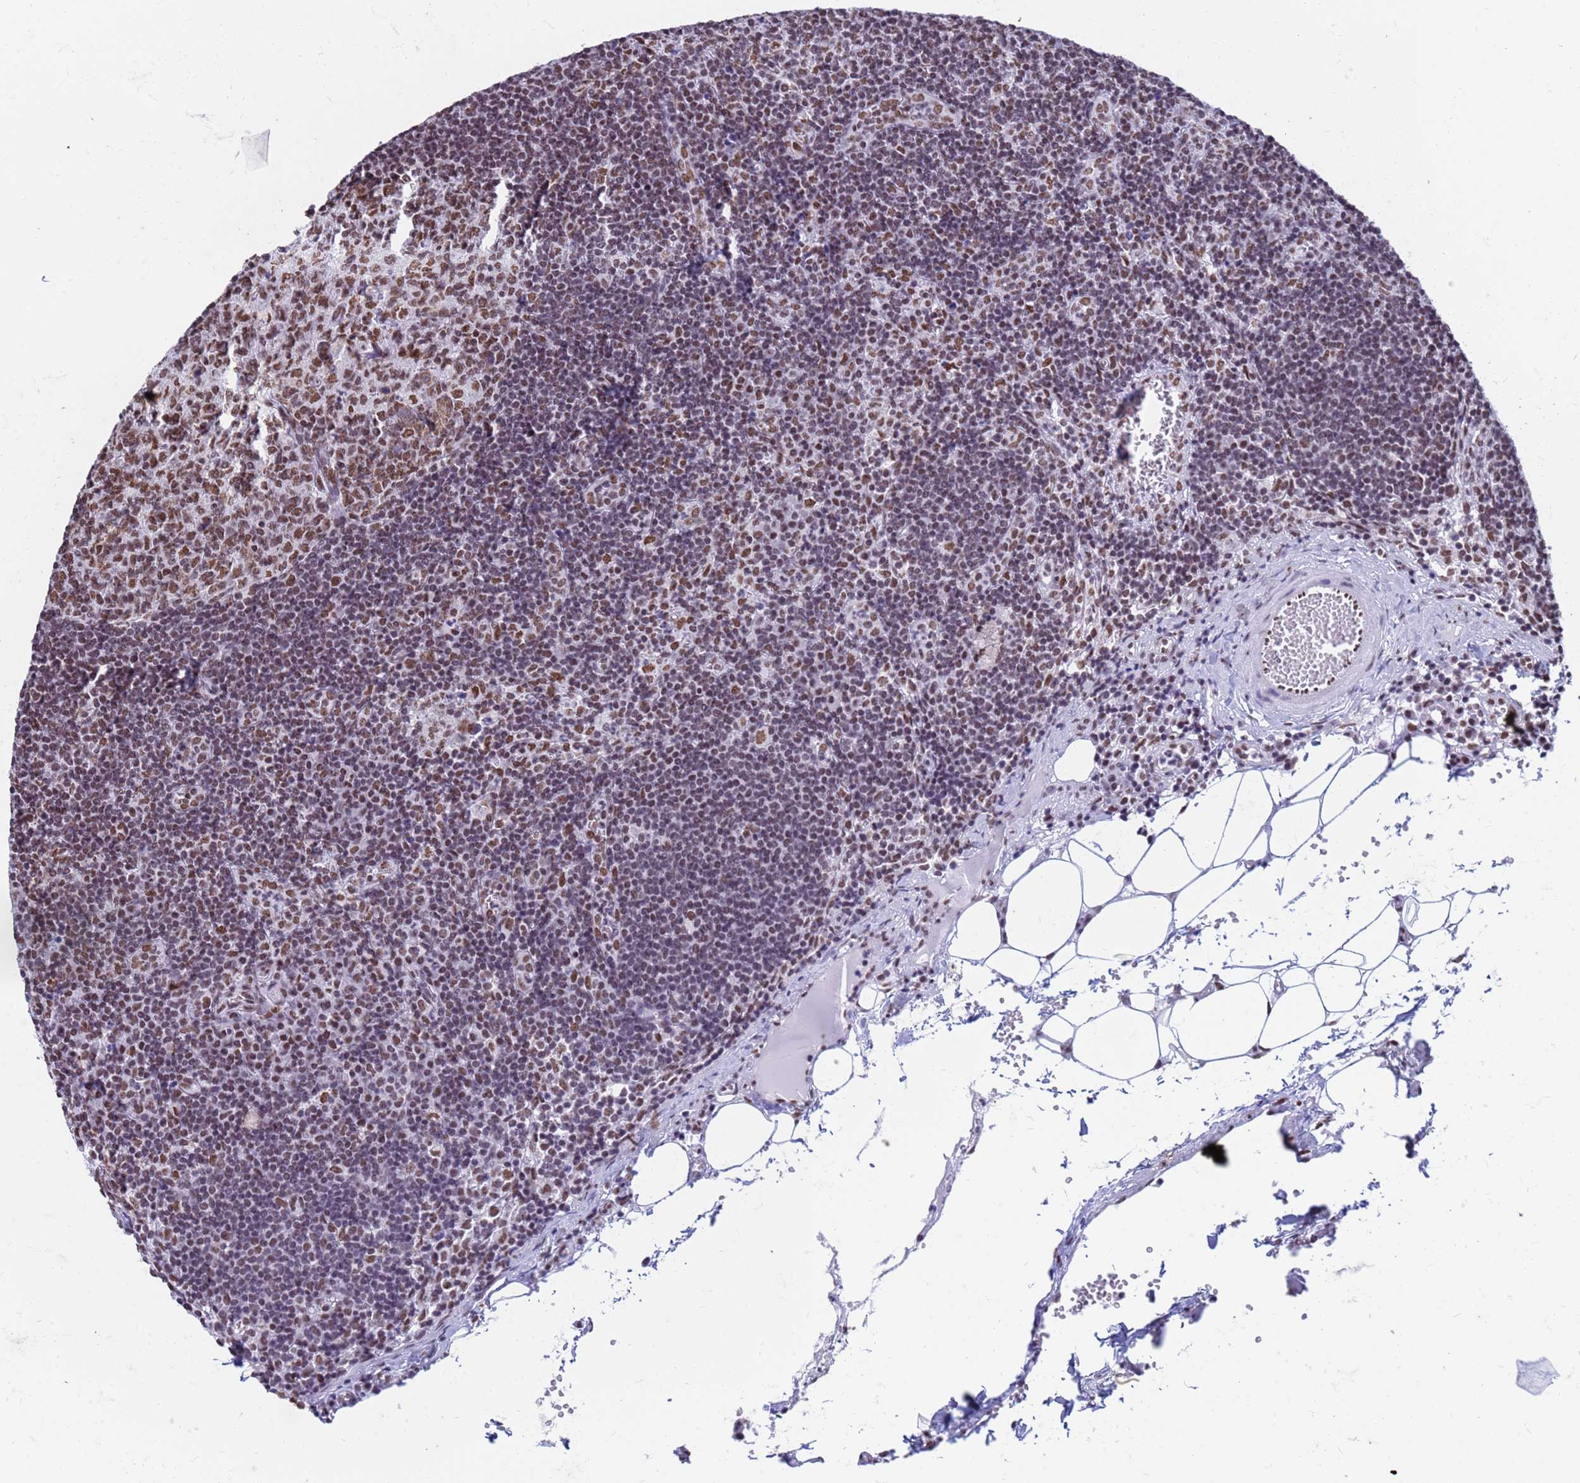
{"staining": {"intensity": "moderate", "quantity": ">75%", "location": "nuclear"}, "tissue": "lymph node", "cell_type": "Germinal center cells", "image_type": "normal", "snomed": [{"axis": "morphology", "description": "Normal tissue, NOS"}, {"axis": "topography", "description": "Lymph node"}], "caption": "IHC micrograph of normal lymph node: lymph node stained using IHC demonstrates medium levels of moderate protein expression localized specifically in the nuclear of germinal center cells, appearing as a nuclear brown color.", "gene": "FAM170B", "patient": {"sex": "female", "age": 27}}